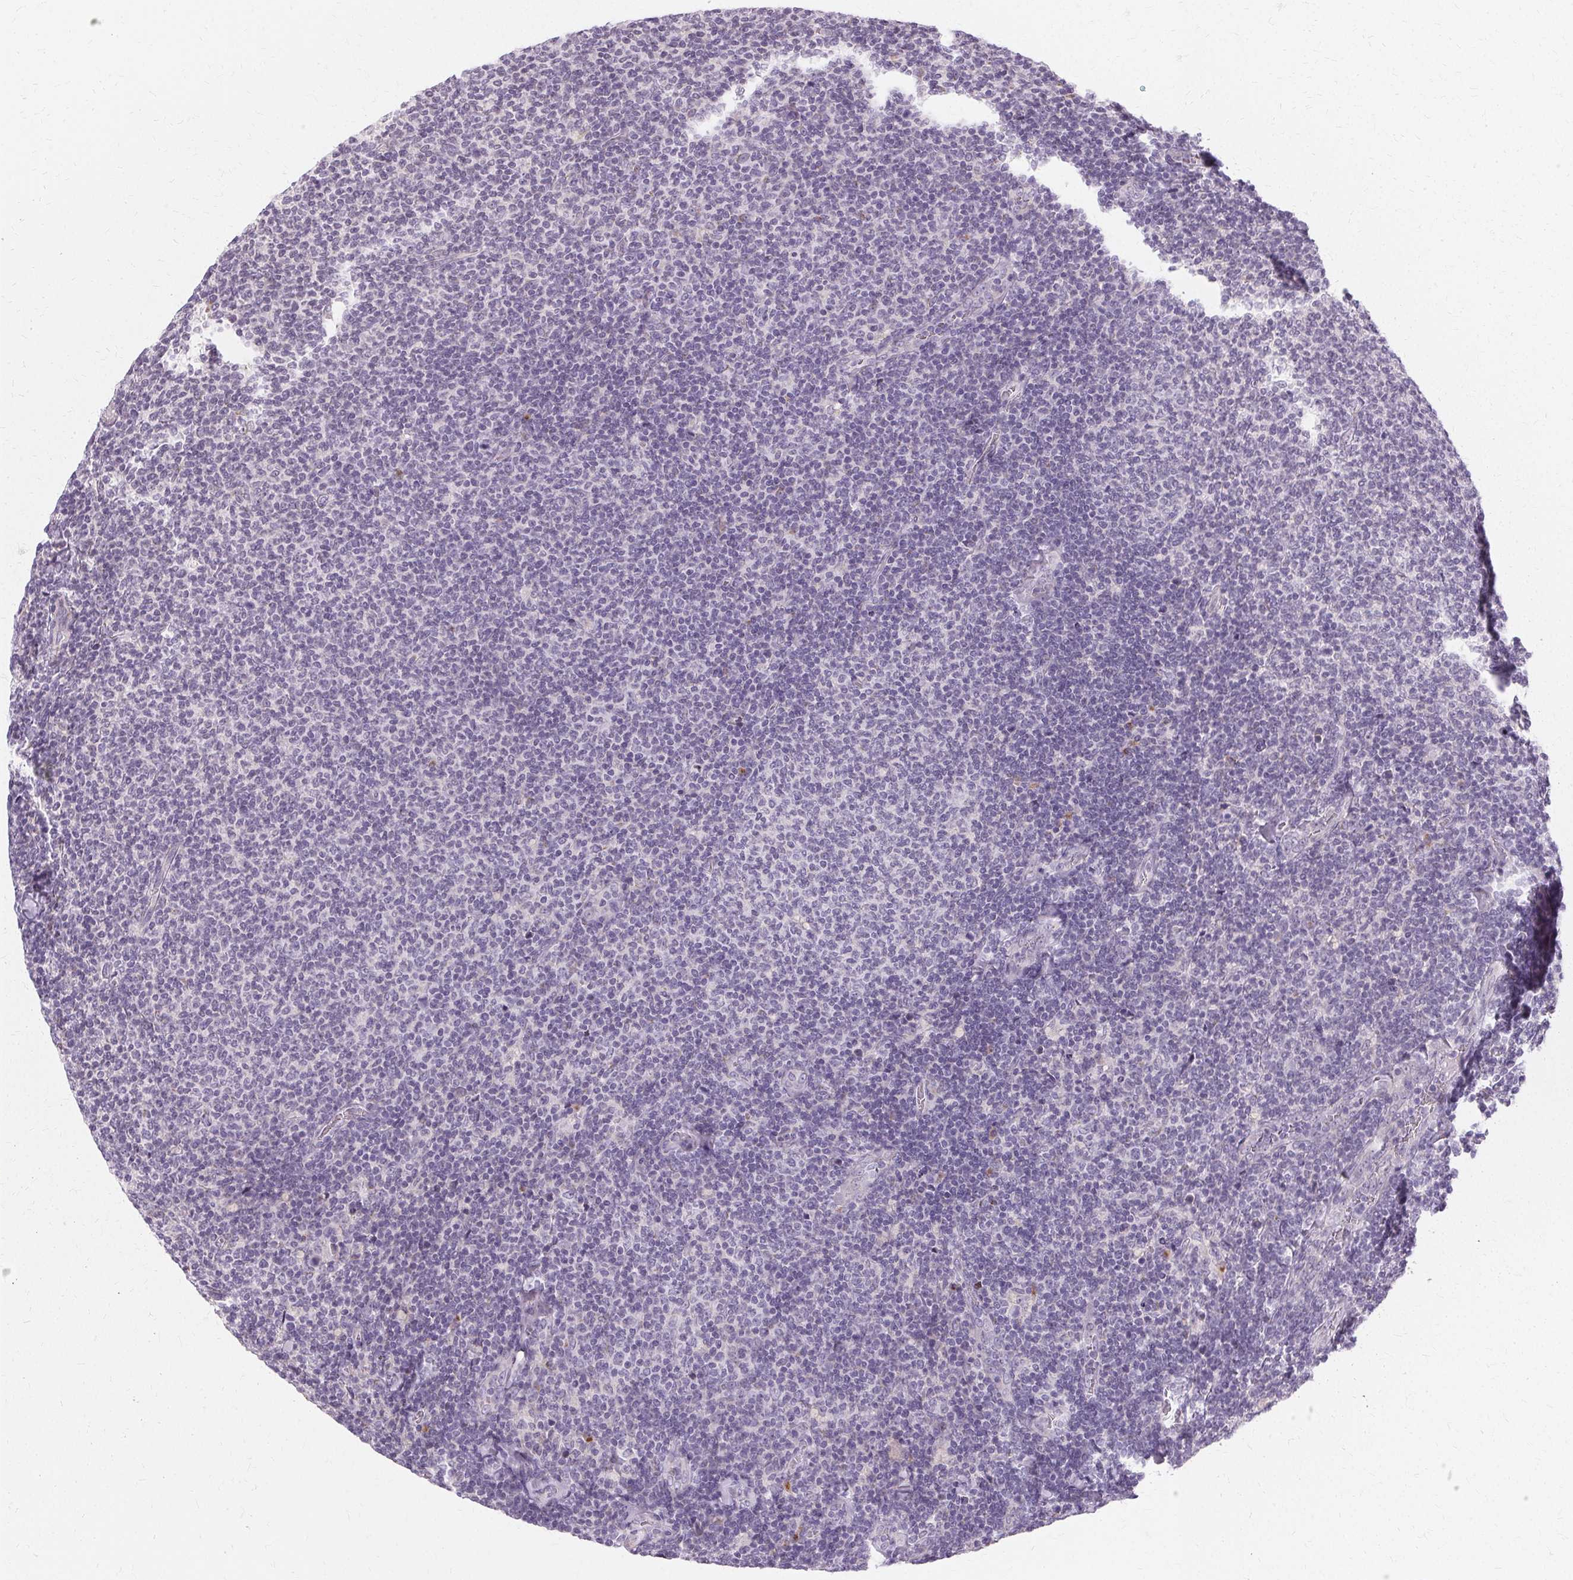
{"staining": {"intensity": "negative", "quantity": "none", "location": "none"}, "tissue": "lymphoma", "cell_type": "Tumor cells", "image_type": "cancer", "snomed": [{"axis": "morphology", "description": "Malignant lymphoma, non-Hodgkin's type, Low grade"}, {"axis": "topography", "description": "Lymph node"}], "caption": "This micrograph is of lymphoma stained with immunohistochemistry (IHC) to label a protein in brown with the nuclei are counter-stained blue. There is no expression in tumor cells.", "gene": "FCRL3", "patient": {"sex": "male", "age": 52}}